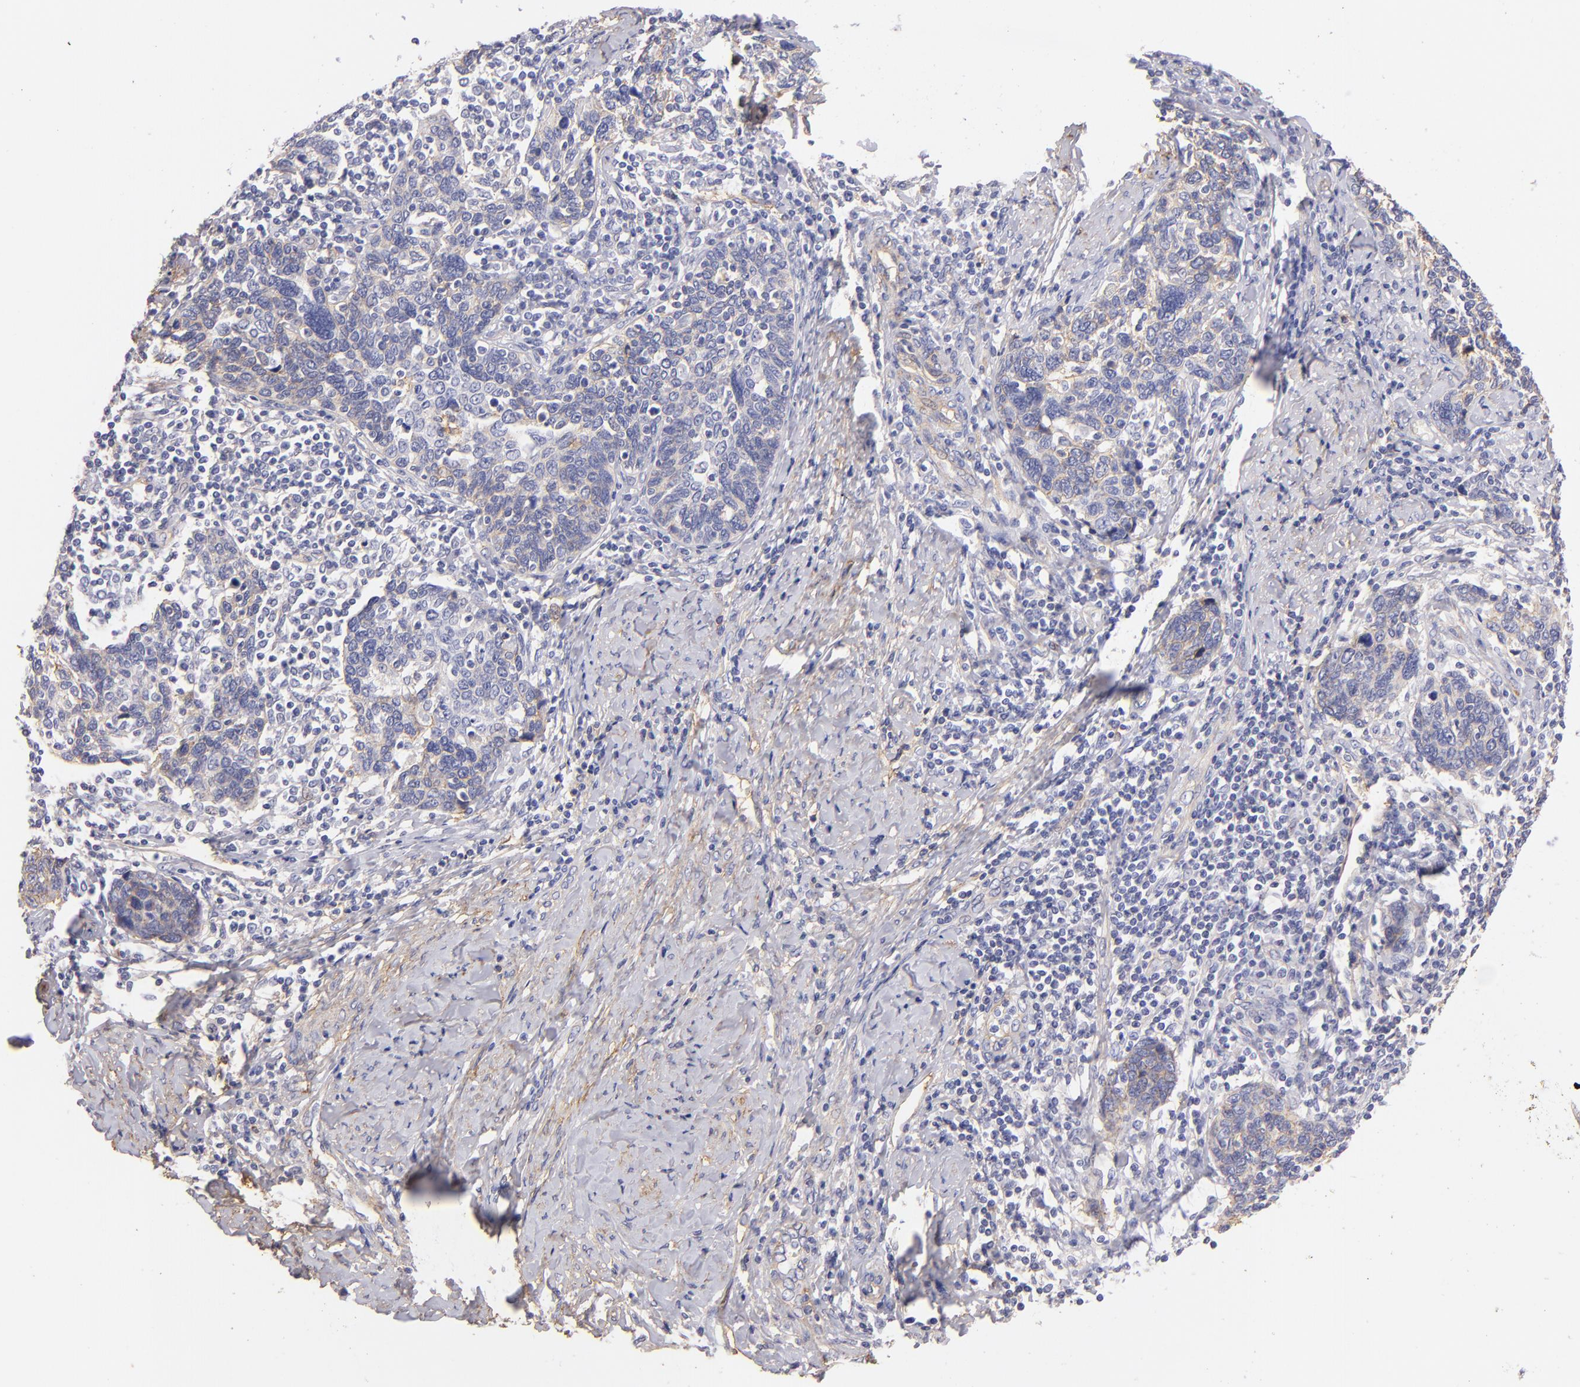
{"staining": {"intensity": "weak", "quantity": "<25%", "location": "cytoplasmic/membranous"}, "tissue": "cervical cancer", "cell_type": "Tumor cells", "image_type": "cancer", "snomed": [{"axis": "morphology", "description": "Squamous cell carcinoma, NOS"}, {"axis": "topography", "description": "Cervix"}], "caption": "Immunohistochemistry of human squamous cell carcinoma (cervical) shows no positivity in tumor cells.", "gene": "CD151", "patient": {"sex": "female", "age": 41}}